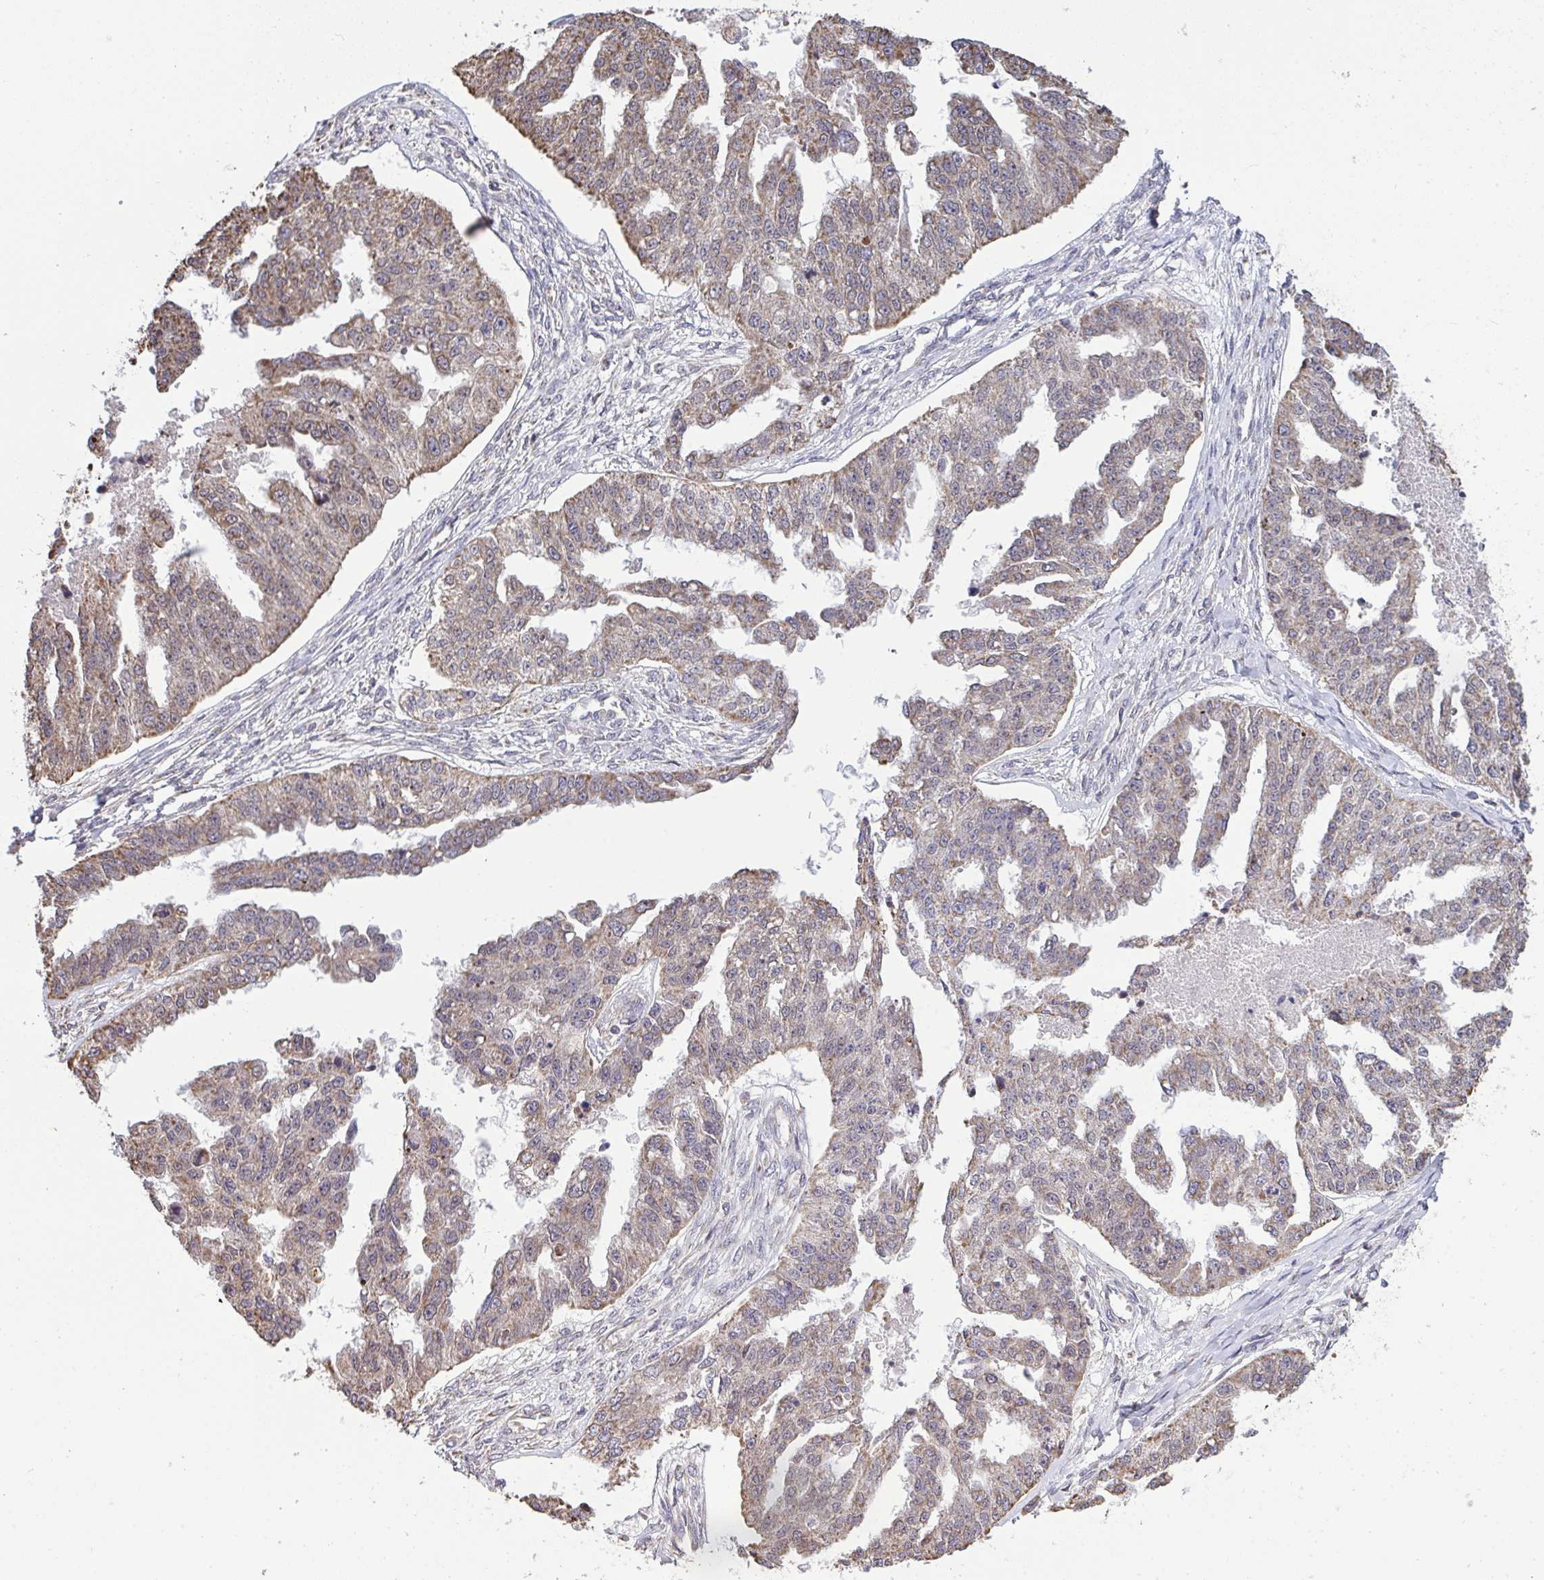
{"staining": {"intensity": "weak", "quantity": "25%-75%", "location": "cytoplasmic/membranous"}, "tissue": "ovarian cancer", "cell_type": "Tumor cells", "image_type": "cancer", "snomed": [{"axis": "morphology", "description": "Cystadenocarcinoma, serous, NOS"}, {"axis": "topography", "description": "Ovary"}], "caption": "This photomicrograph shows immunohistochemistry (IHC) staining of serous cystadenocarcinoma (ovarian), with low weak cytoplasmic/membranous staining in approximately 25%-75% of tumor cells.", "gene": "PPM1H", "patient": {"sex": "female", "age": 58}}